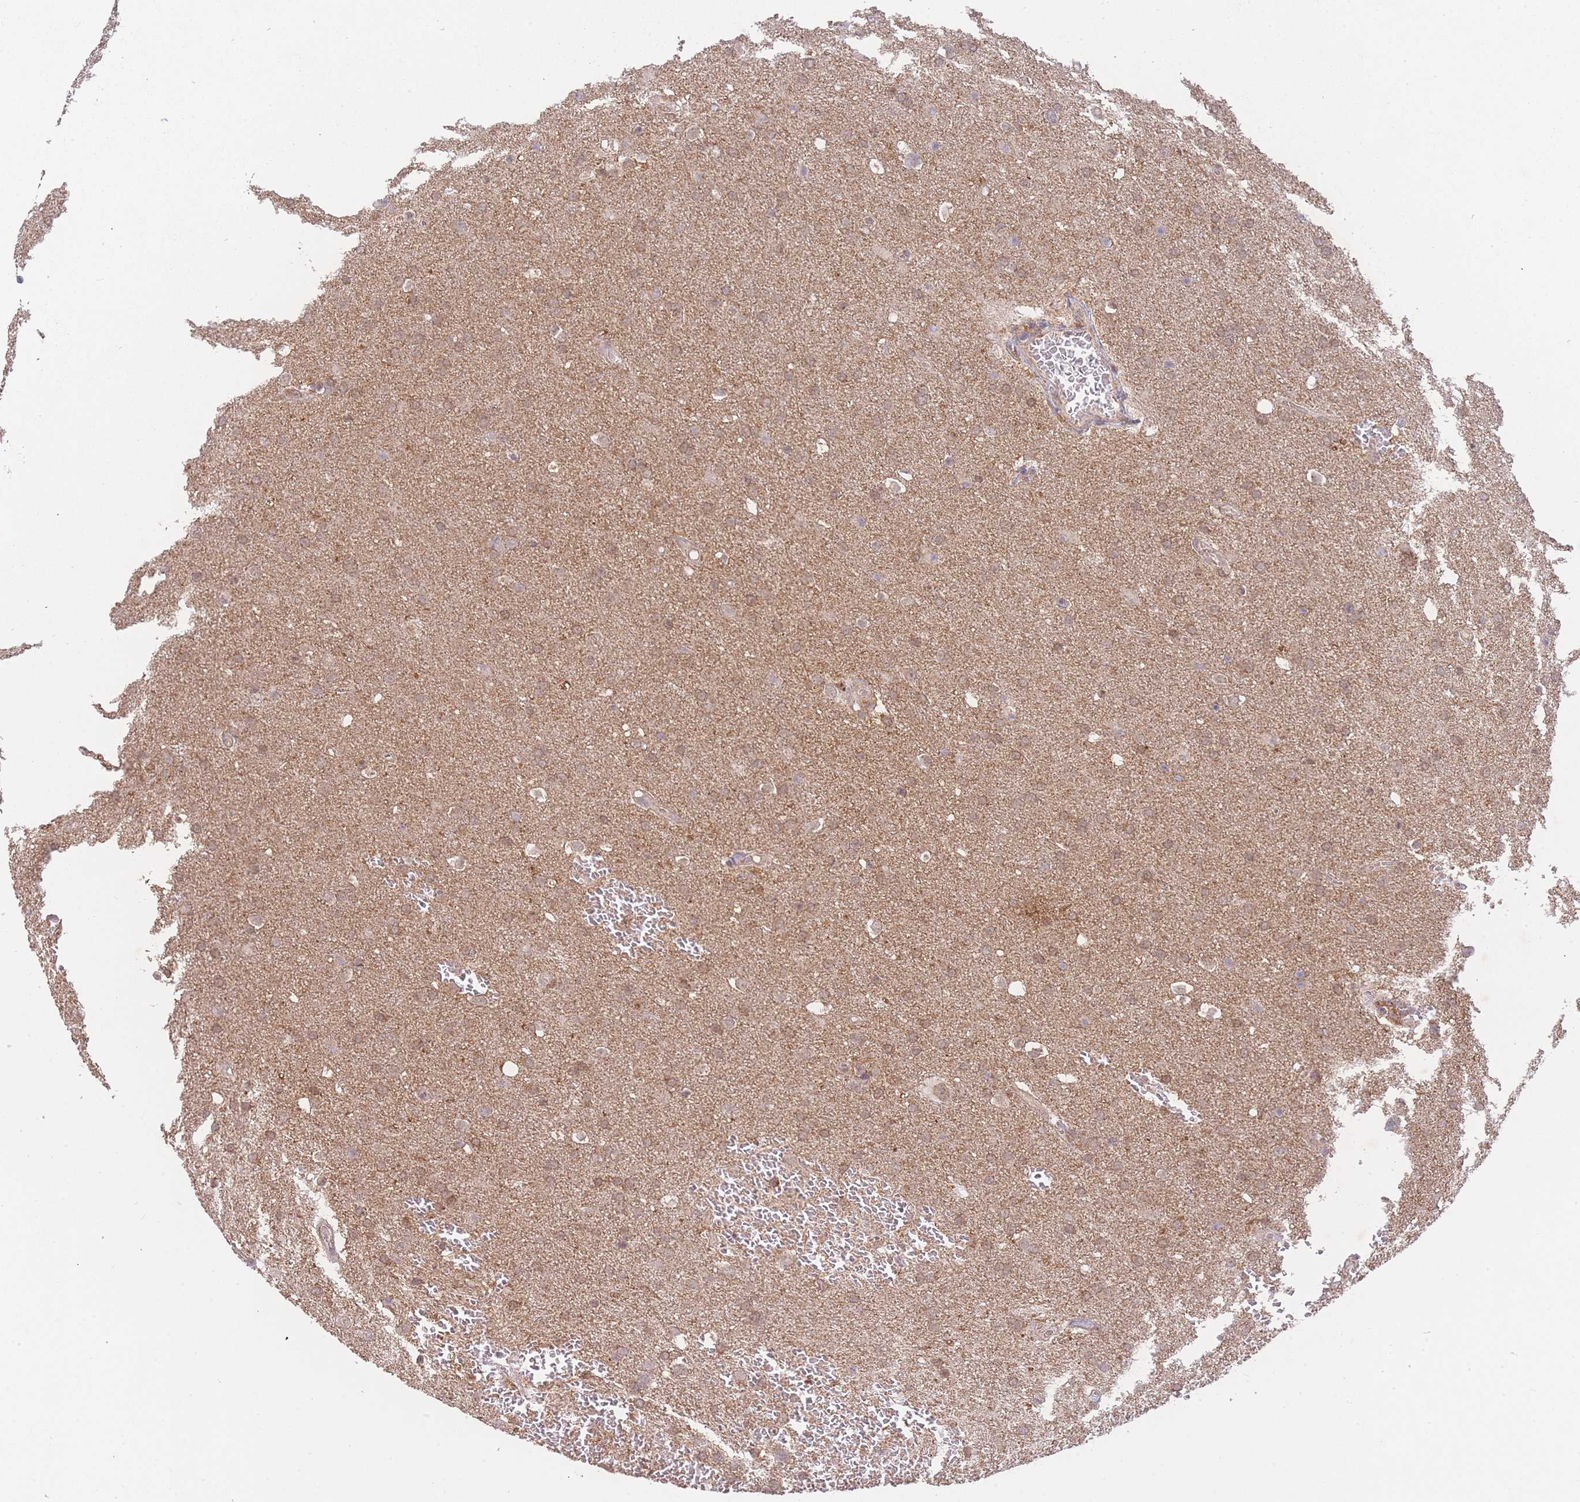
{"staining": {"intensity": "moderate", "quantity": ">75%", "location": "cytoplasmic/membranous"}, "tissue": "glioma", "cell_type": "Tumor cells", "image_type": "cancer", "snomed": [{"axis": "morphology", "description": "Glioma, malignant, Low grade"}, {"axis": "topography", "description": "Brain"}], "caption": "Approximately >75% of tumor cells in human malignant low-grade glioma reveal moderate cytoplasmic/membranous protein staining as visualized by brown immunohistochemical staining.", "gene": "RNF144B", "patient": {"sex": "female", "age": 32}}